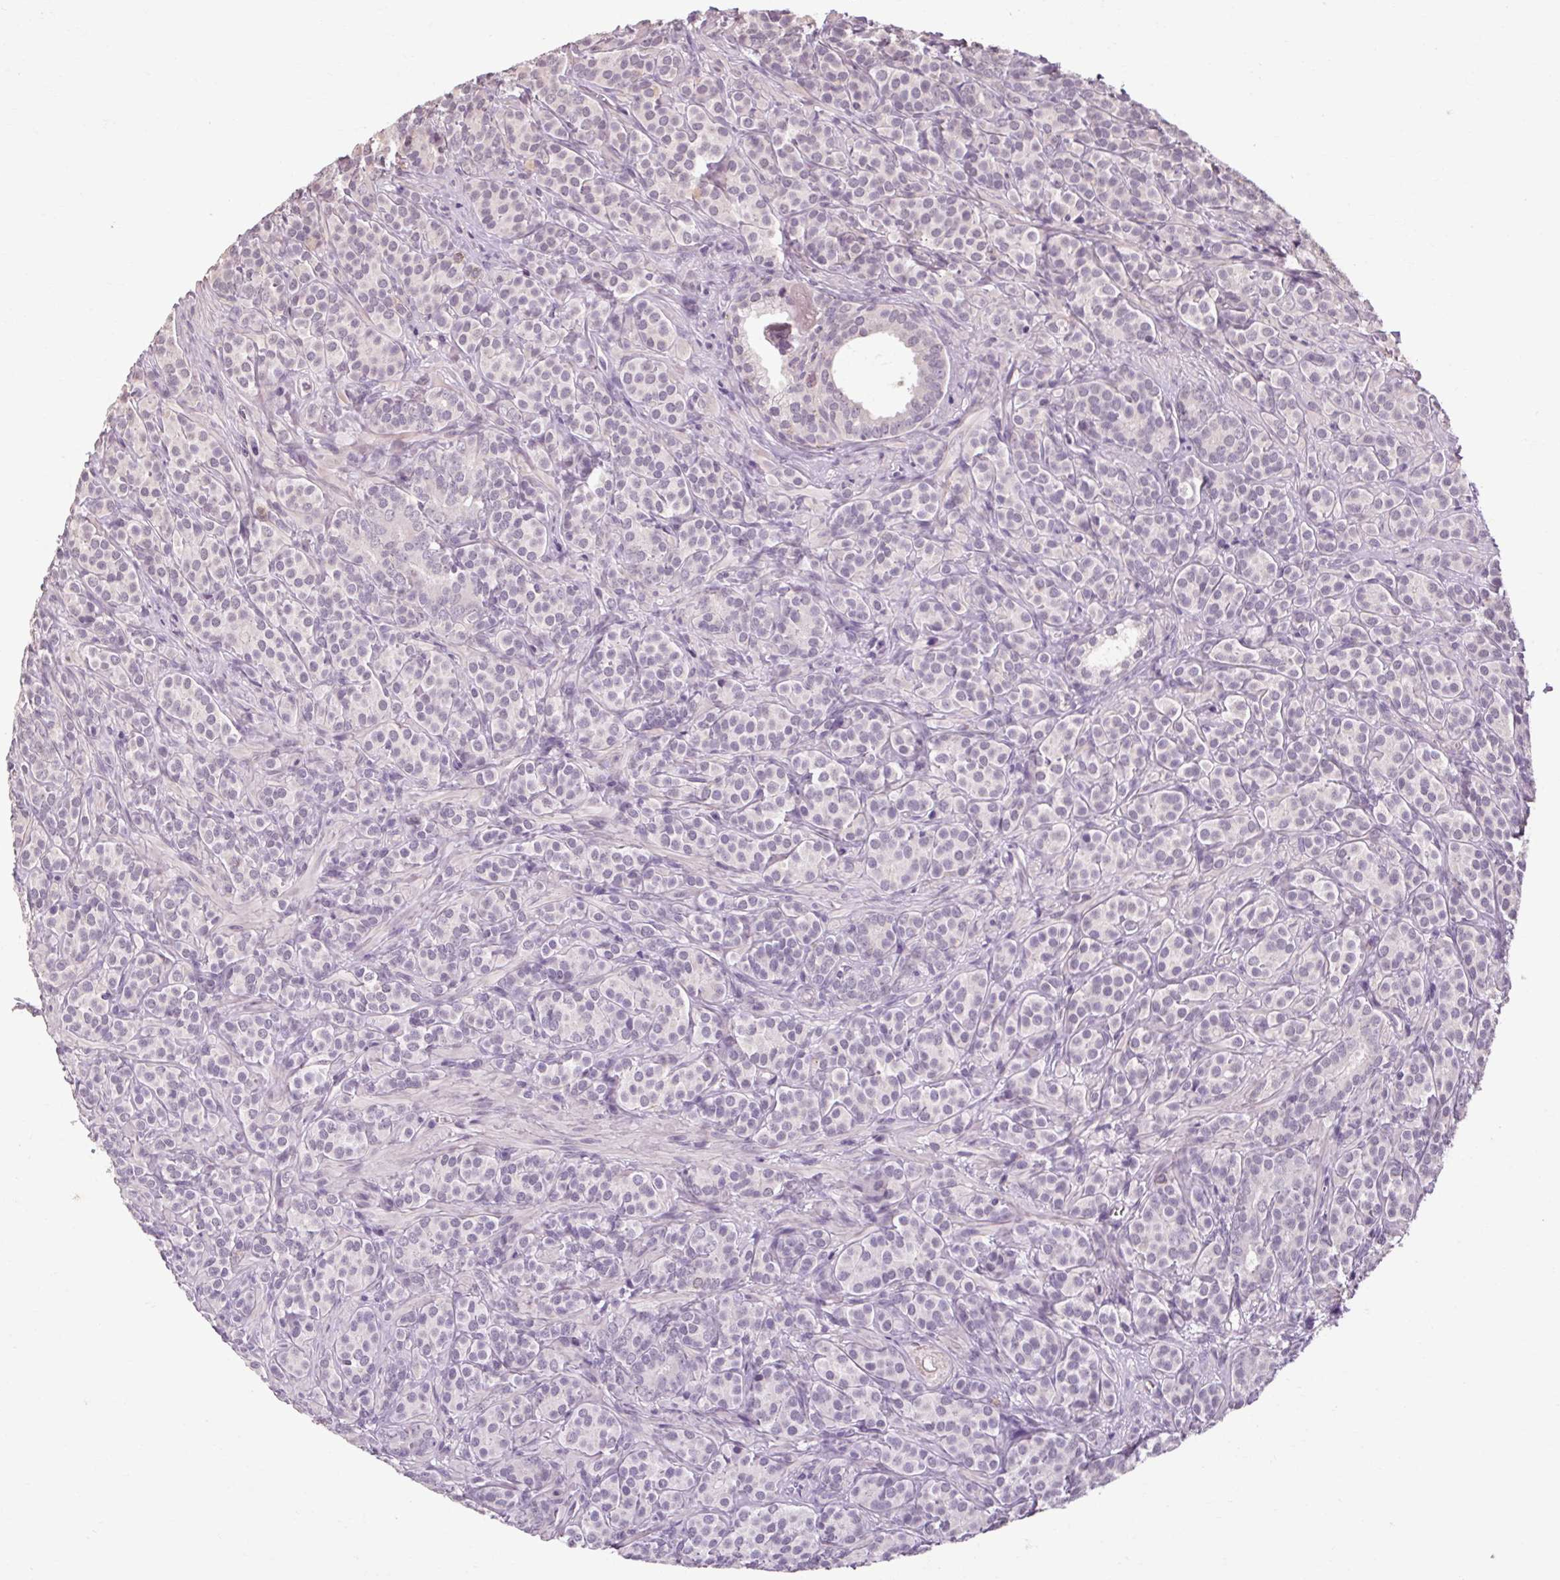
{"staining": {"intensity": "negative", "quantity": "none", "location": "none"}, "tissue": "prostate cancer", "cell_type": "Tumor cells", "image_type": "cancer", "snomed": [{"axis": "morphology", "description": "Adenocarcinoma, High grade"}, {"axis": "topography", "description": "Prostate"}], "caption": "IHC of human prostate cancer (adenocarcinoma (high-grade)) shows no staining in tumor cells.", "gene": "POMC", "patient": {"sex": "male", "age": 84}}